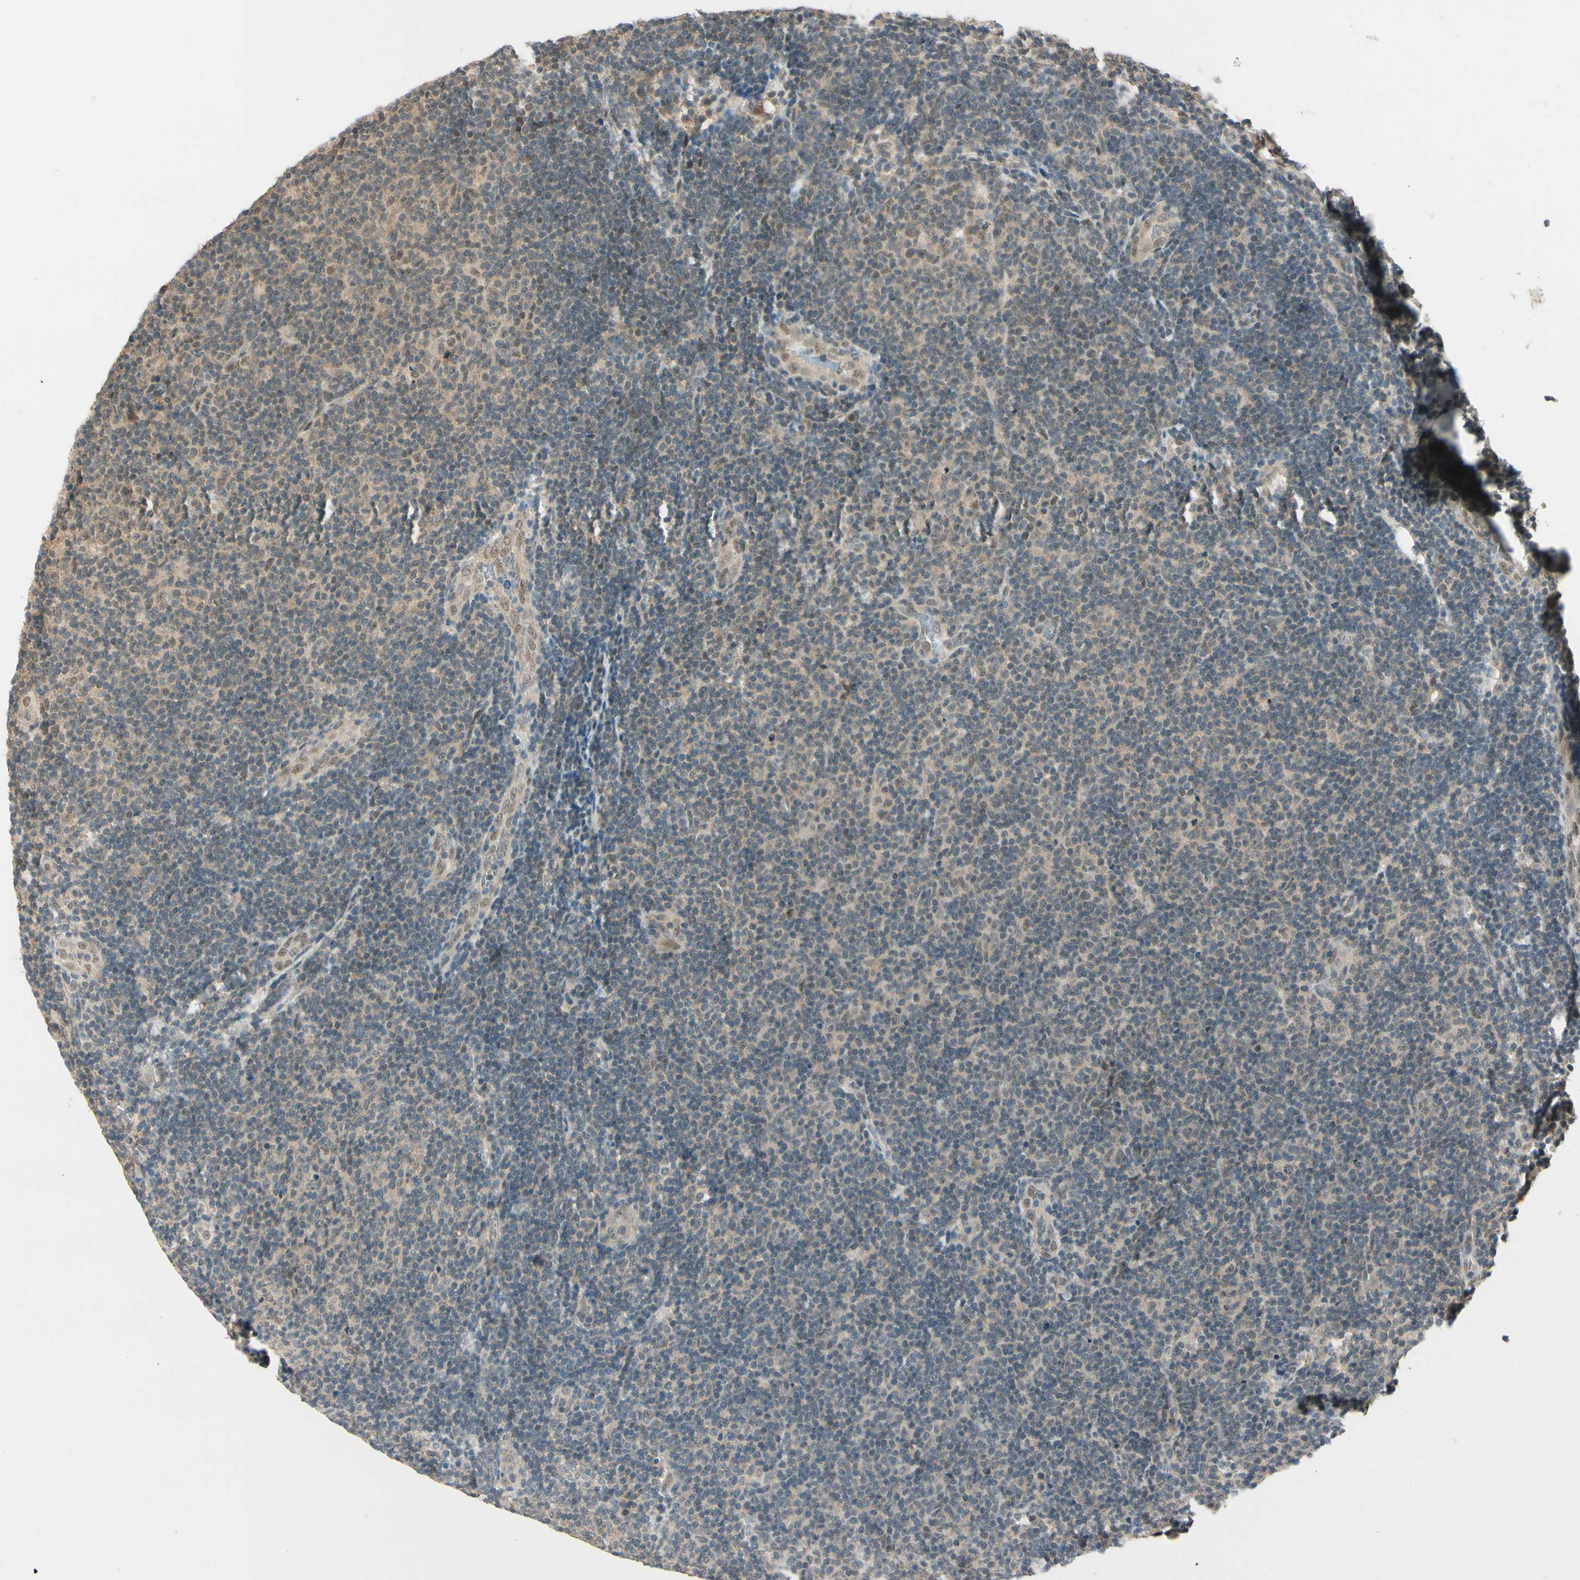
{"staining": {"intensity": "weak", "quantity": "25%-75%", "location": "cytoplasmic/membranous,nuclear"}, "tissue": "lymphoma", "cell_type": "Tumor cells", "image_type": "cancer", "snomed": [{"axis": "morphology", "description": "Malignant lymphoma, non-Hodgkin's type, Low grade"}, {"axis": "topography", "description": "Lymph node"}], "caption": "Immunohistochemical staining of lymphoma demonstrates low levels of weak cytoplasmic/membranous and nuclear protein expression in about 25%-75% of tumor cells. The protein is shown in brown color, while the nuclei are stained blue.", "gene": "ZSCAN12", "patient": {"sex": "male", "age": 83}}